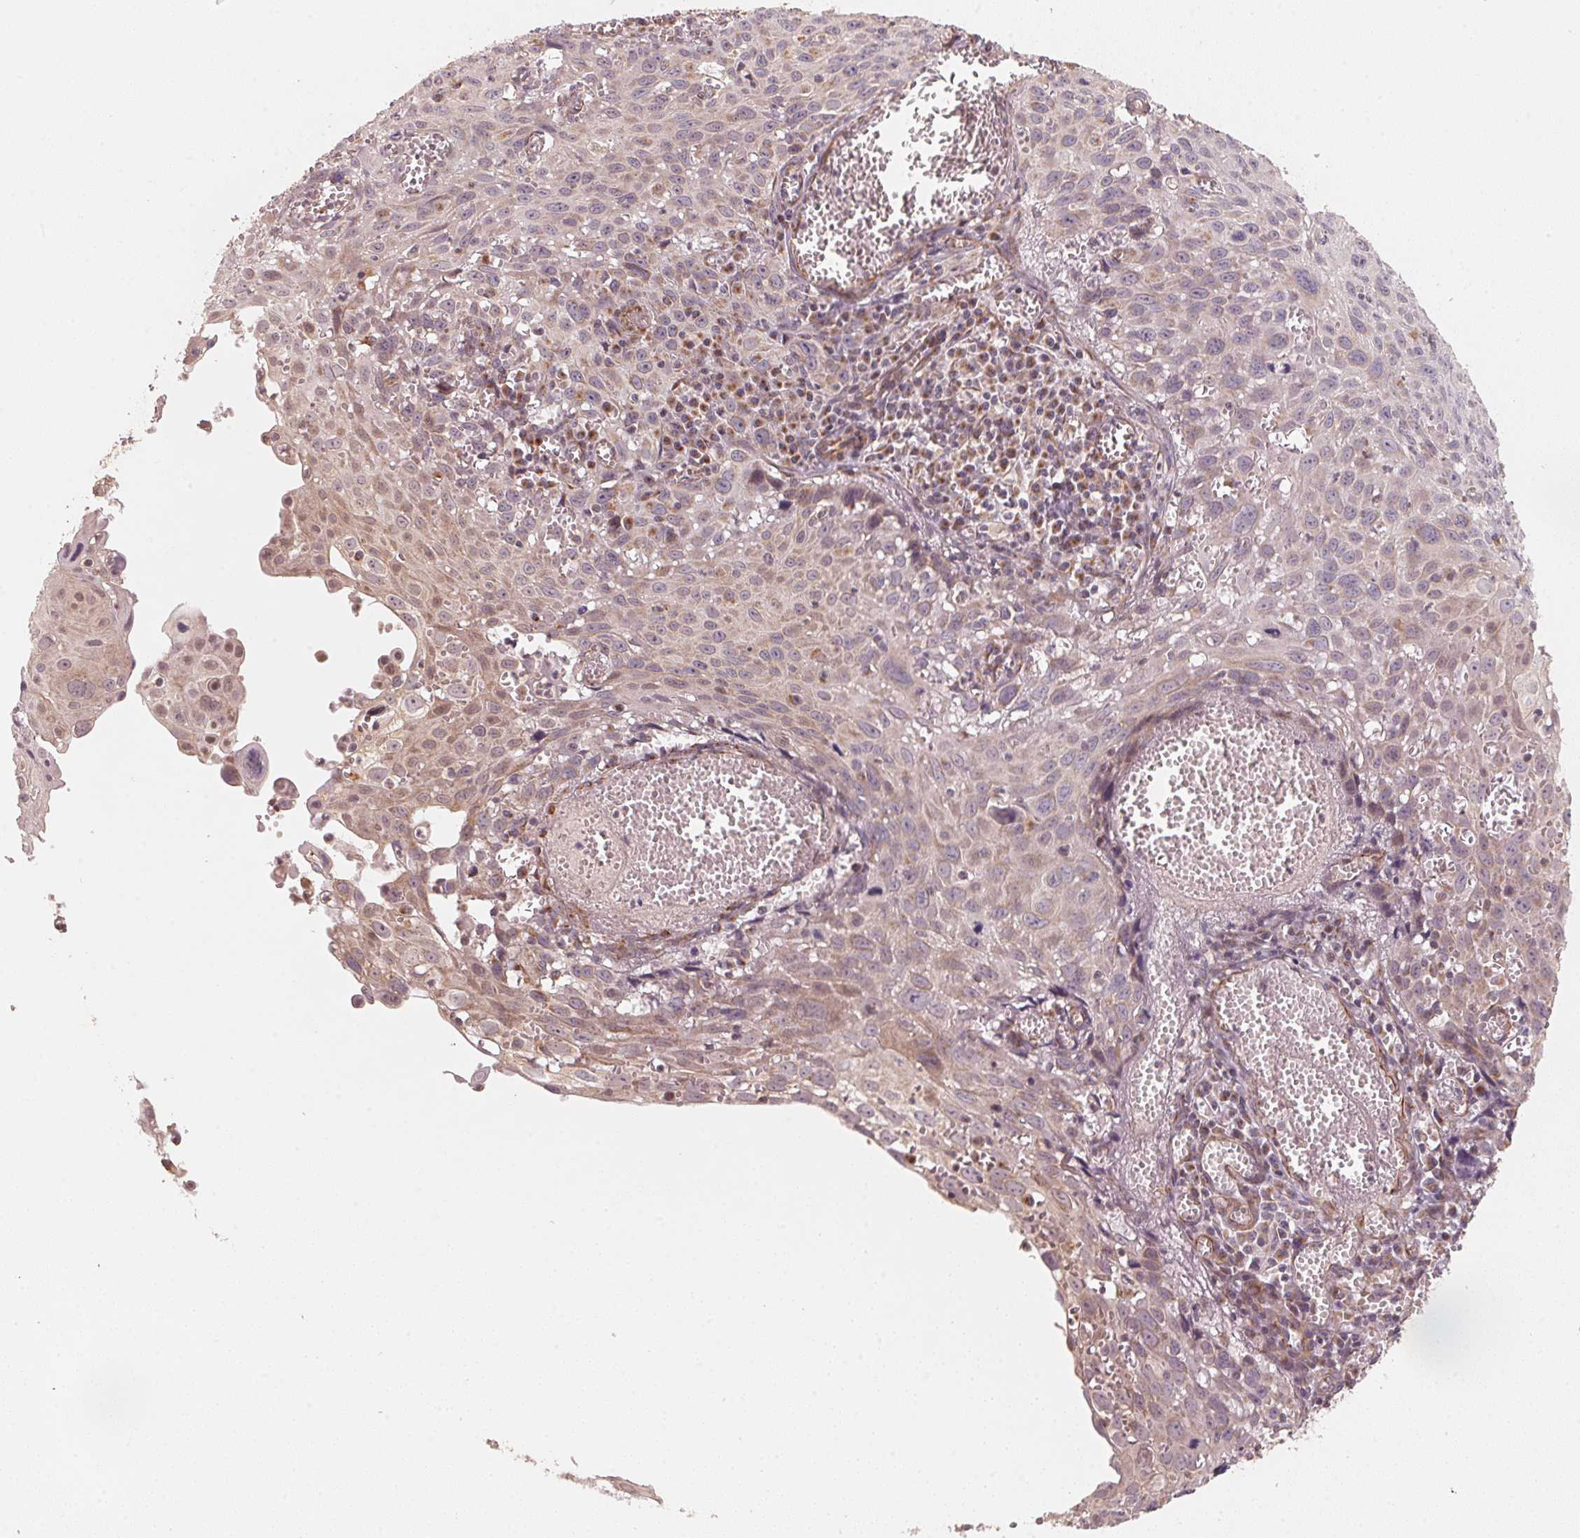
{"staining": {"intensity": "weak", "quantity": "<25%", "location": "cytoplasmic/membranous"}, "tissue": "cervical cancer", "cell_type": "Tumor cells", "image_type": "cancer", "snomed": [{"axis": "morphology", "description": "Squamous cell carcinoma, NOS"}, {"axis": "topography", "description": "Cervix"}], "caption": "High power microscopy photomicrograph of an immunohistochemistry (IHC) image of cervical cancer (squamous cell carcinoma), revealing no significant staining in tumor cells.", "gene": "TSPAN12", "patient": {"sex": "female", "age": 38}}